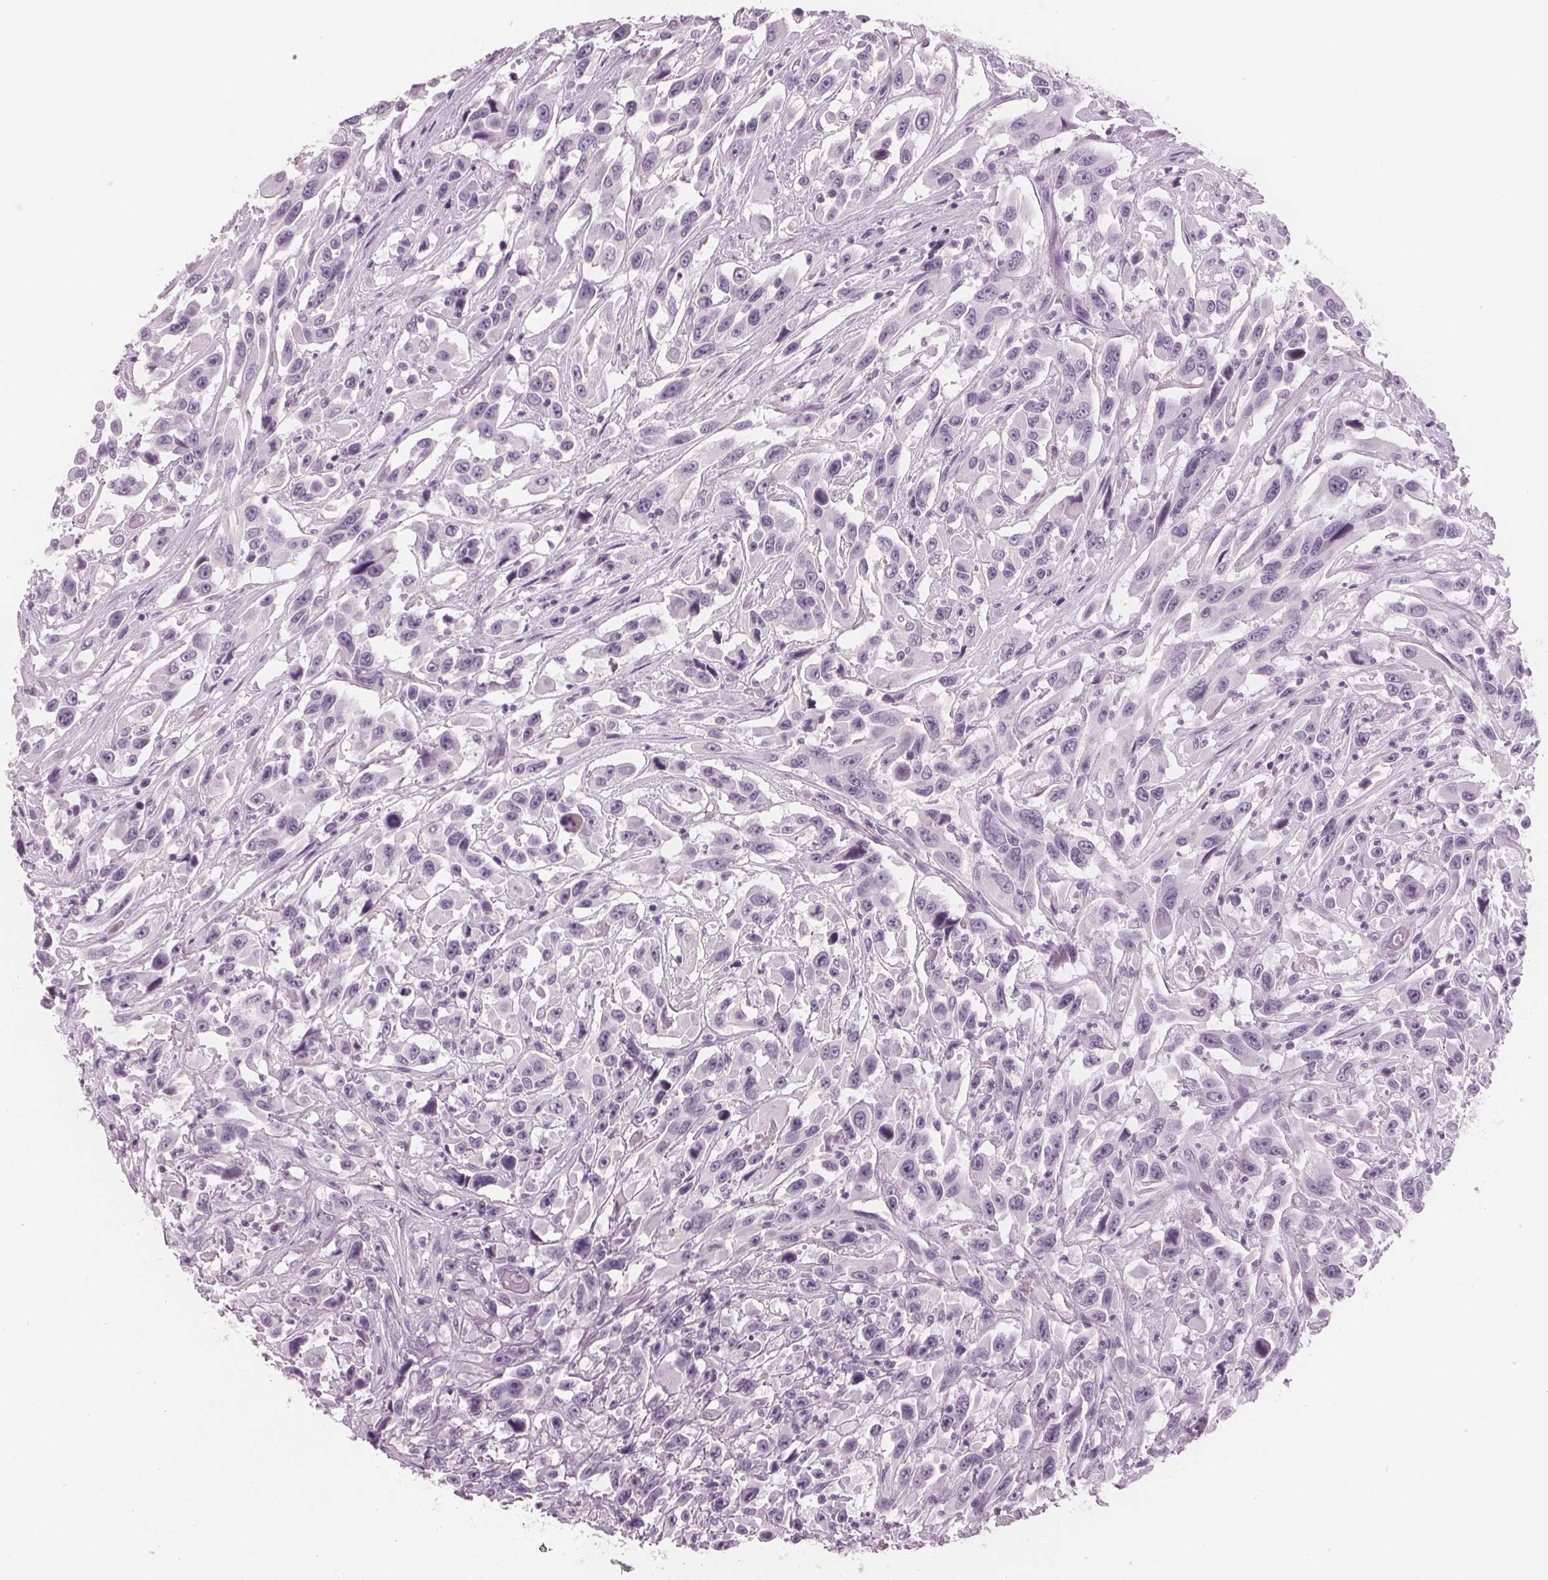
{"staining": {"intensity": "negative", "quantity": "none", "location": "none"}, "tissue": "urothelial cancer", "cell_type": "Tumor cells", "image_type": "cancer", "snomed": [{"axis": "morphology", "description": "Urothelial carcinoma, High grade"}, {"axis": "topography", "description": "Urinary bladder"}], "caption": "High-grade urothelial carcinoma was stained to show a protein in brown. There is no significant positivity in tumor cells.", "gene": "AMBP", "patient": {"sex": "male", "age": 53}}